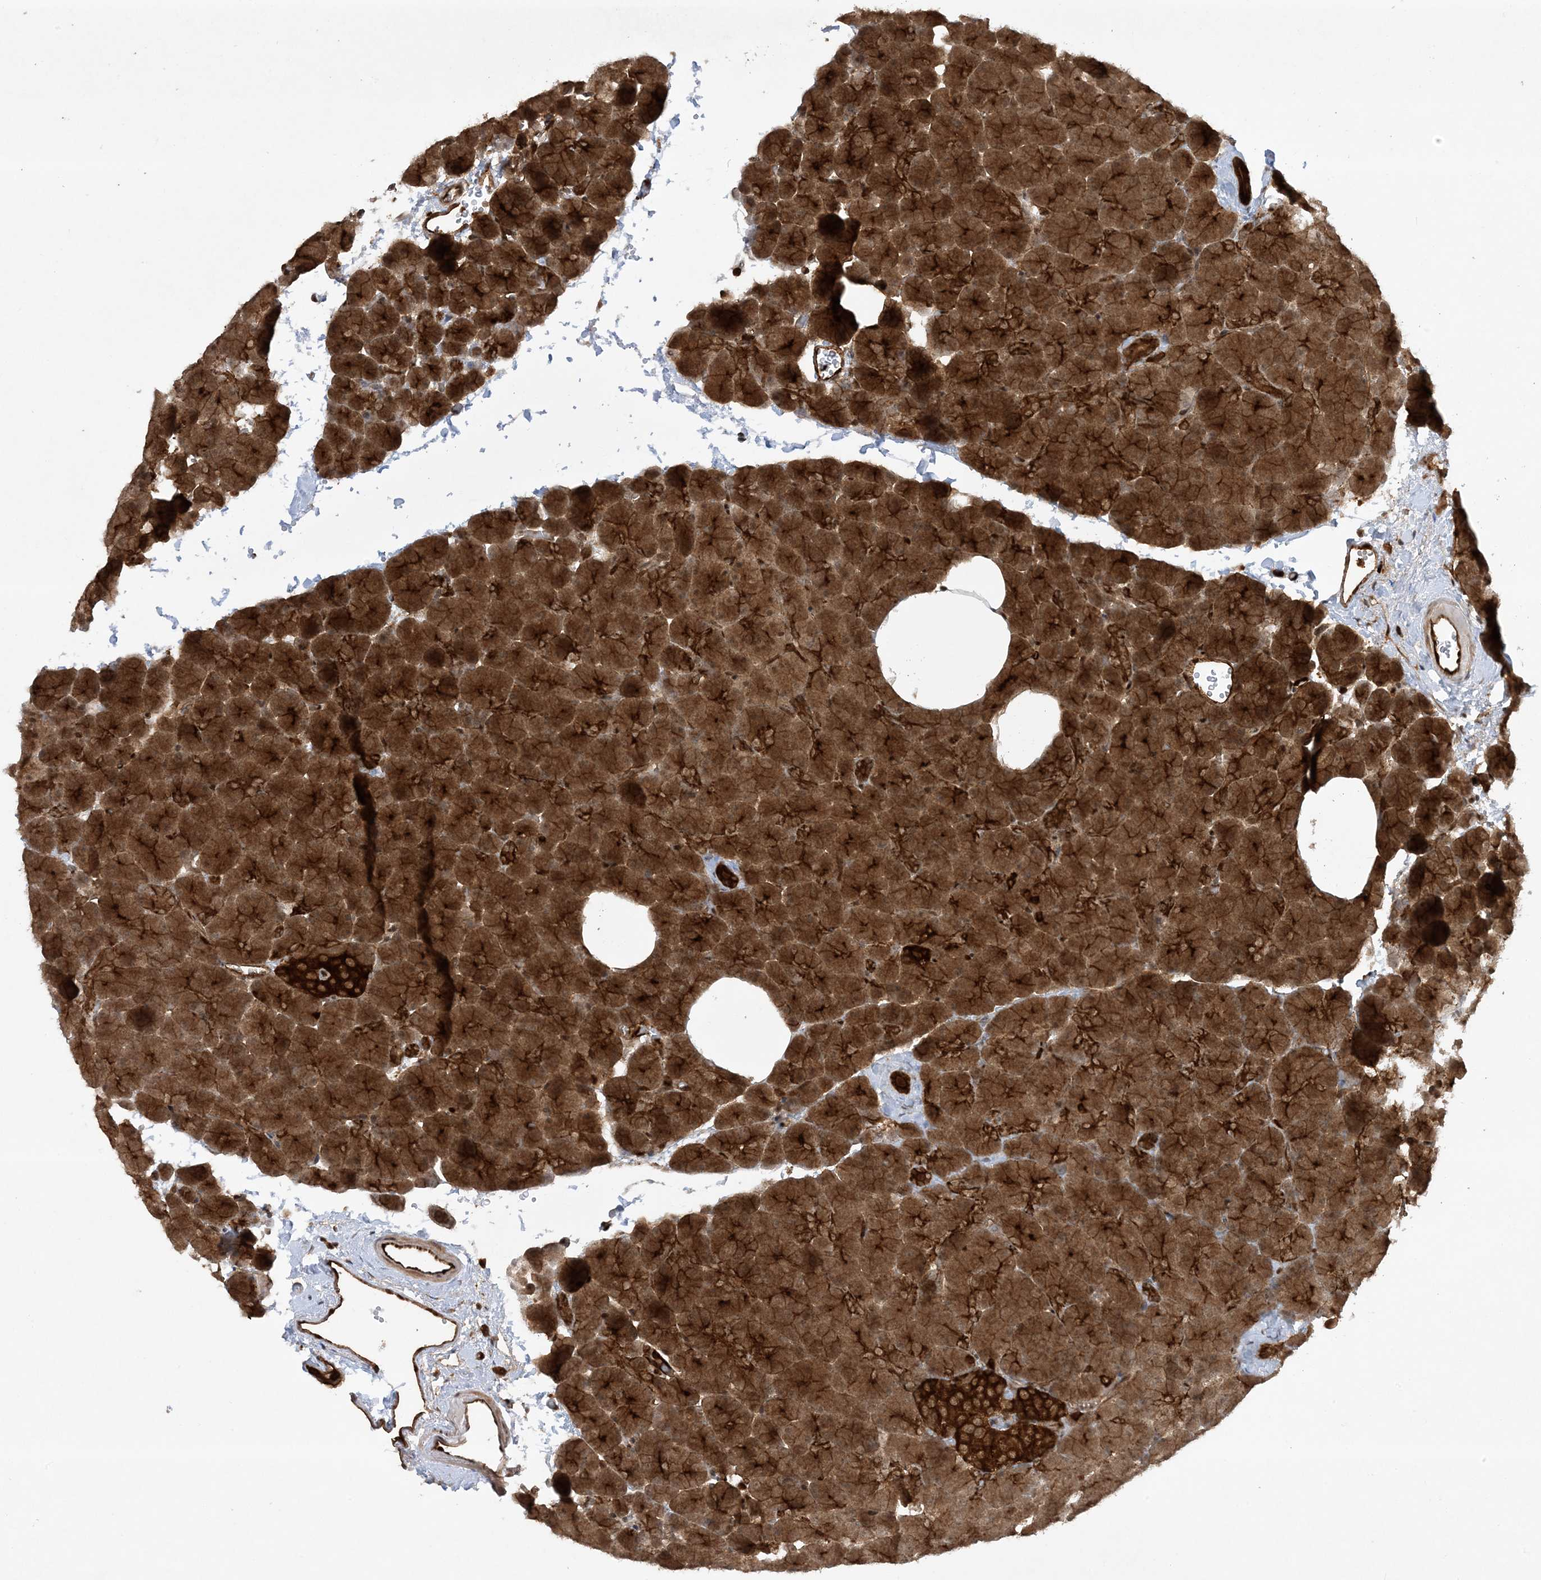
{"staining": {"intensity": "strong", "quantity": ">75%", "location": "cytoplasmic/membranous"}, "tissue": "pancreas", "cell_type": "Exocrine glandular cells", "image_type": "normal", "snomed": [{"axis": "morphology", "description": "Normal tissue, NOS"}, {"axis": "morphology", "description": "Carcinoid, malignant, NOS"}, {"axis": "topography", "description": "Pancreas"}], "caption": "Brown immunohistochemical staining in benign pancreas displays strong cytoplasmic/membranous staining in approximately >75% of exocrine glandular cells.", "gene": "CERT1", "patient": {"sex": "female", "age": 35}}